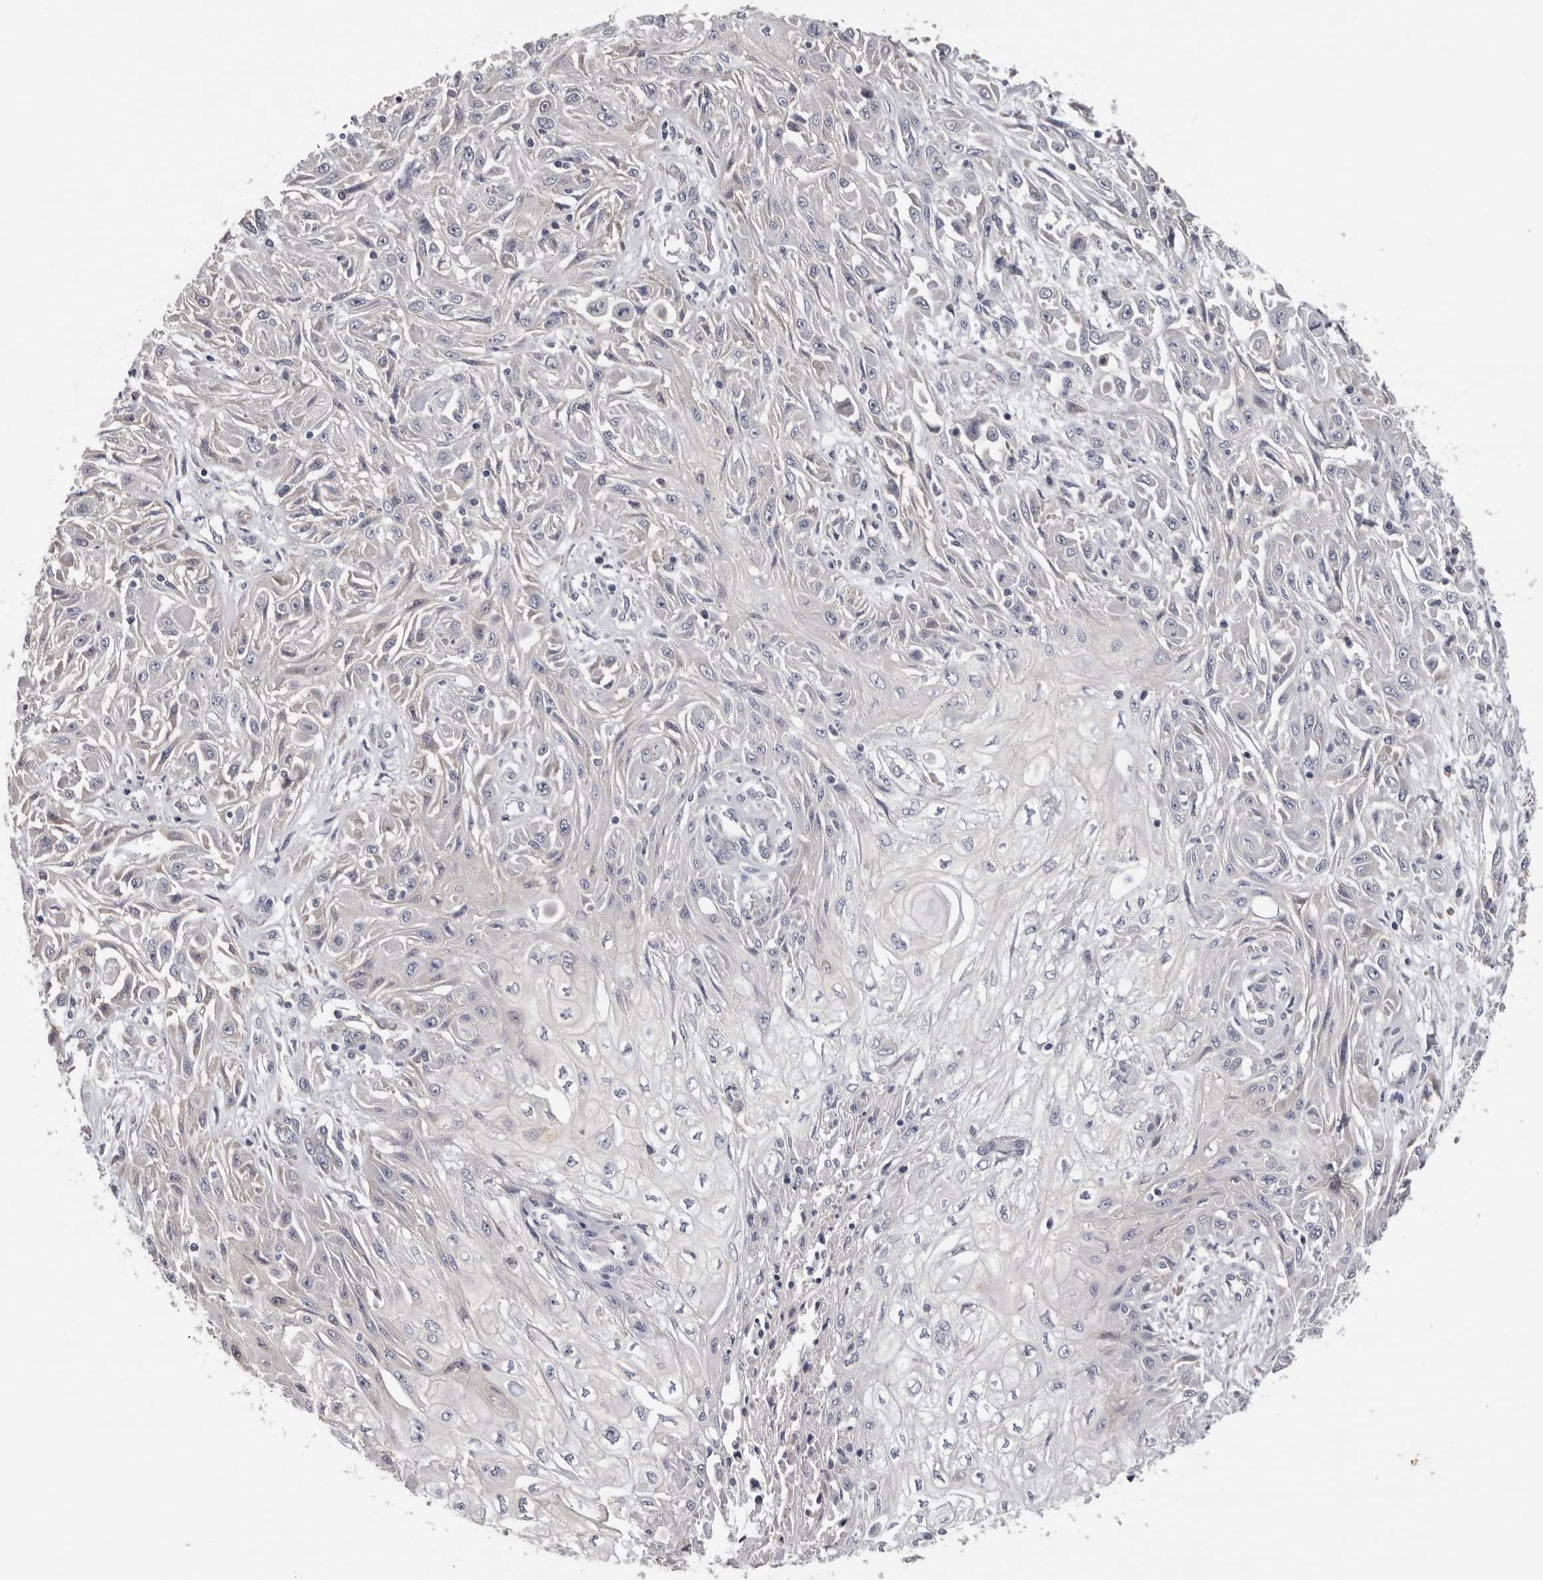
{"staining": {"intensity": "negative", "quantity": "none", "location": "none"}, "tissue": "skin cancer", "cell_type": "Tumor cells", "image_type": "cancer", "snomed": [{"axis": "morphology", "description": "Squamous cell carcinoma, NOS"}, {"axis": "morphology", "description": "Squamous cell carcinoma, metastatic, NOS"}, {"axis": "topography", "description": "Skin"}, {"axis": "topography", "description": "Lymph node"}], "caption": "DAB (3,3'-diaminobenzidine) immunohistochemical staining of skin cancer displays no significant positivity in tumor cells. Nuclei are stained in blue.", "gene": "KIF2B", "patient": {"sex": "male", "age": 75}}